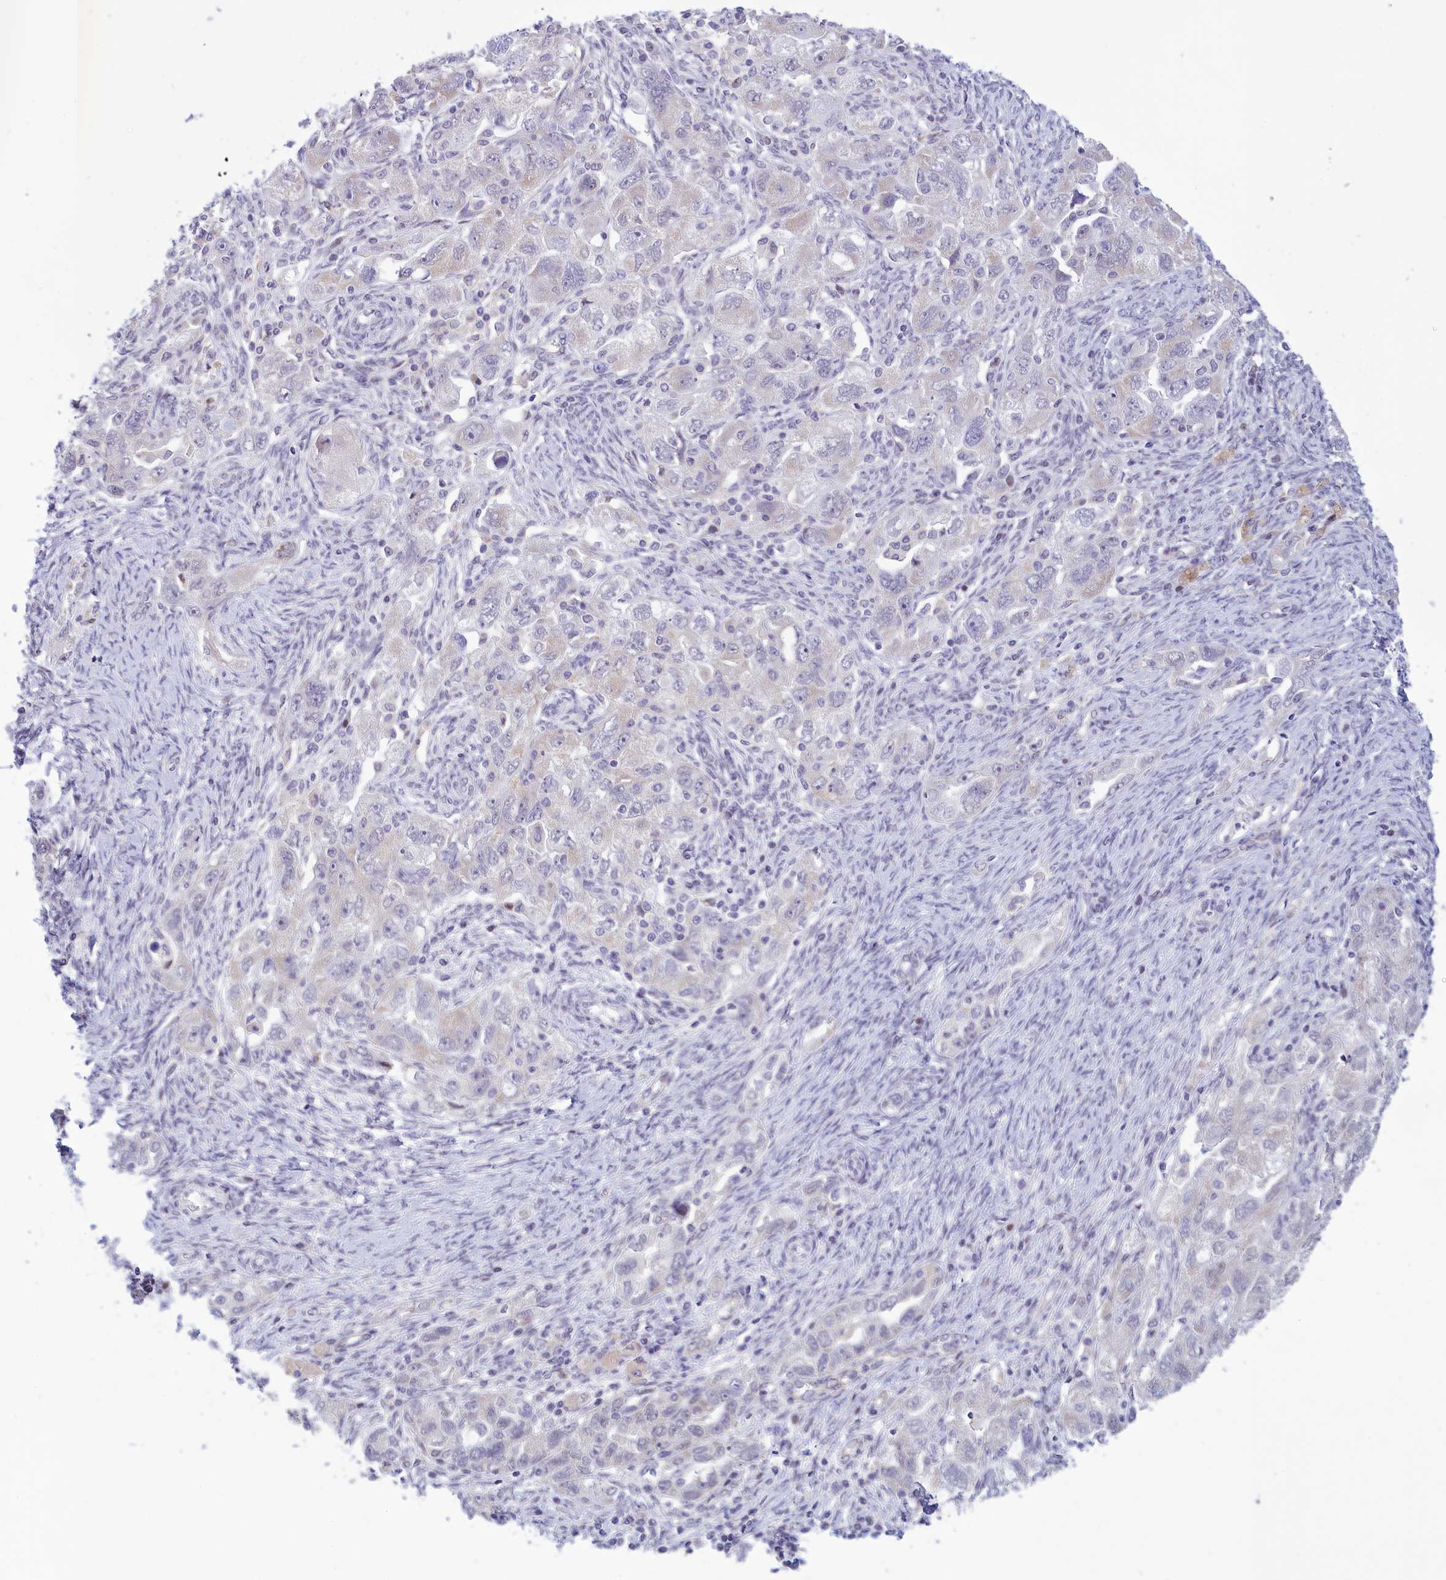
{"staining": {"intensity": "negative", "quantity": "none", "location": "none"}, "tissue": "ovarian cancer", "cell_type": "Tumor cells", "image_type": "cancer", "snomed": [{"axis": "morphology", "description": "Carcinoma, NOS"}, {"axis": "morphology", "description": "Cystadenocarcinoma, serous, NOS"}, {"axis": "topography", "description": "Ovary"}], "caption": "This is an immunohistochemistry (IHC) photomicrograph of human ovarian carcinoma. There is no expression in tumor cells.", "gene": "CORO2A", "patient": {"sex": "female", "age": 69}}